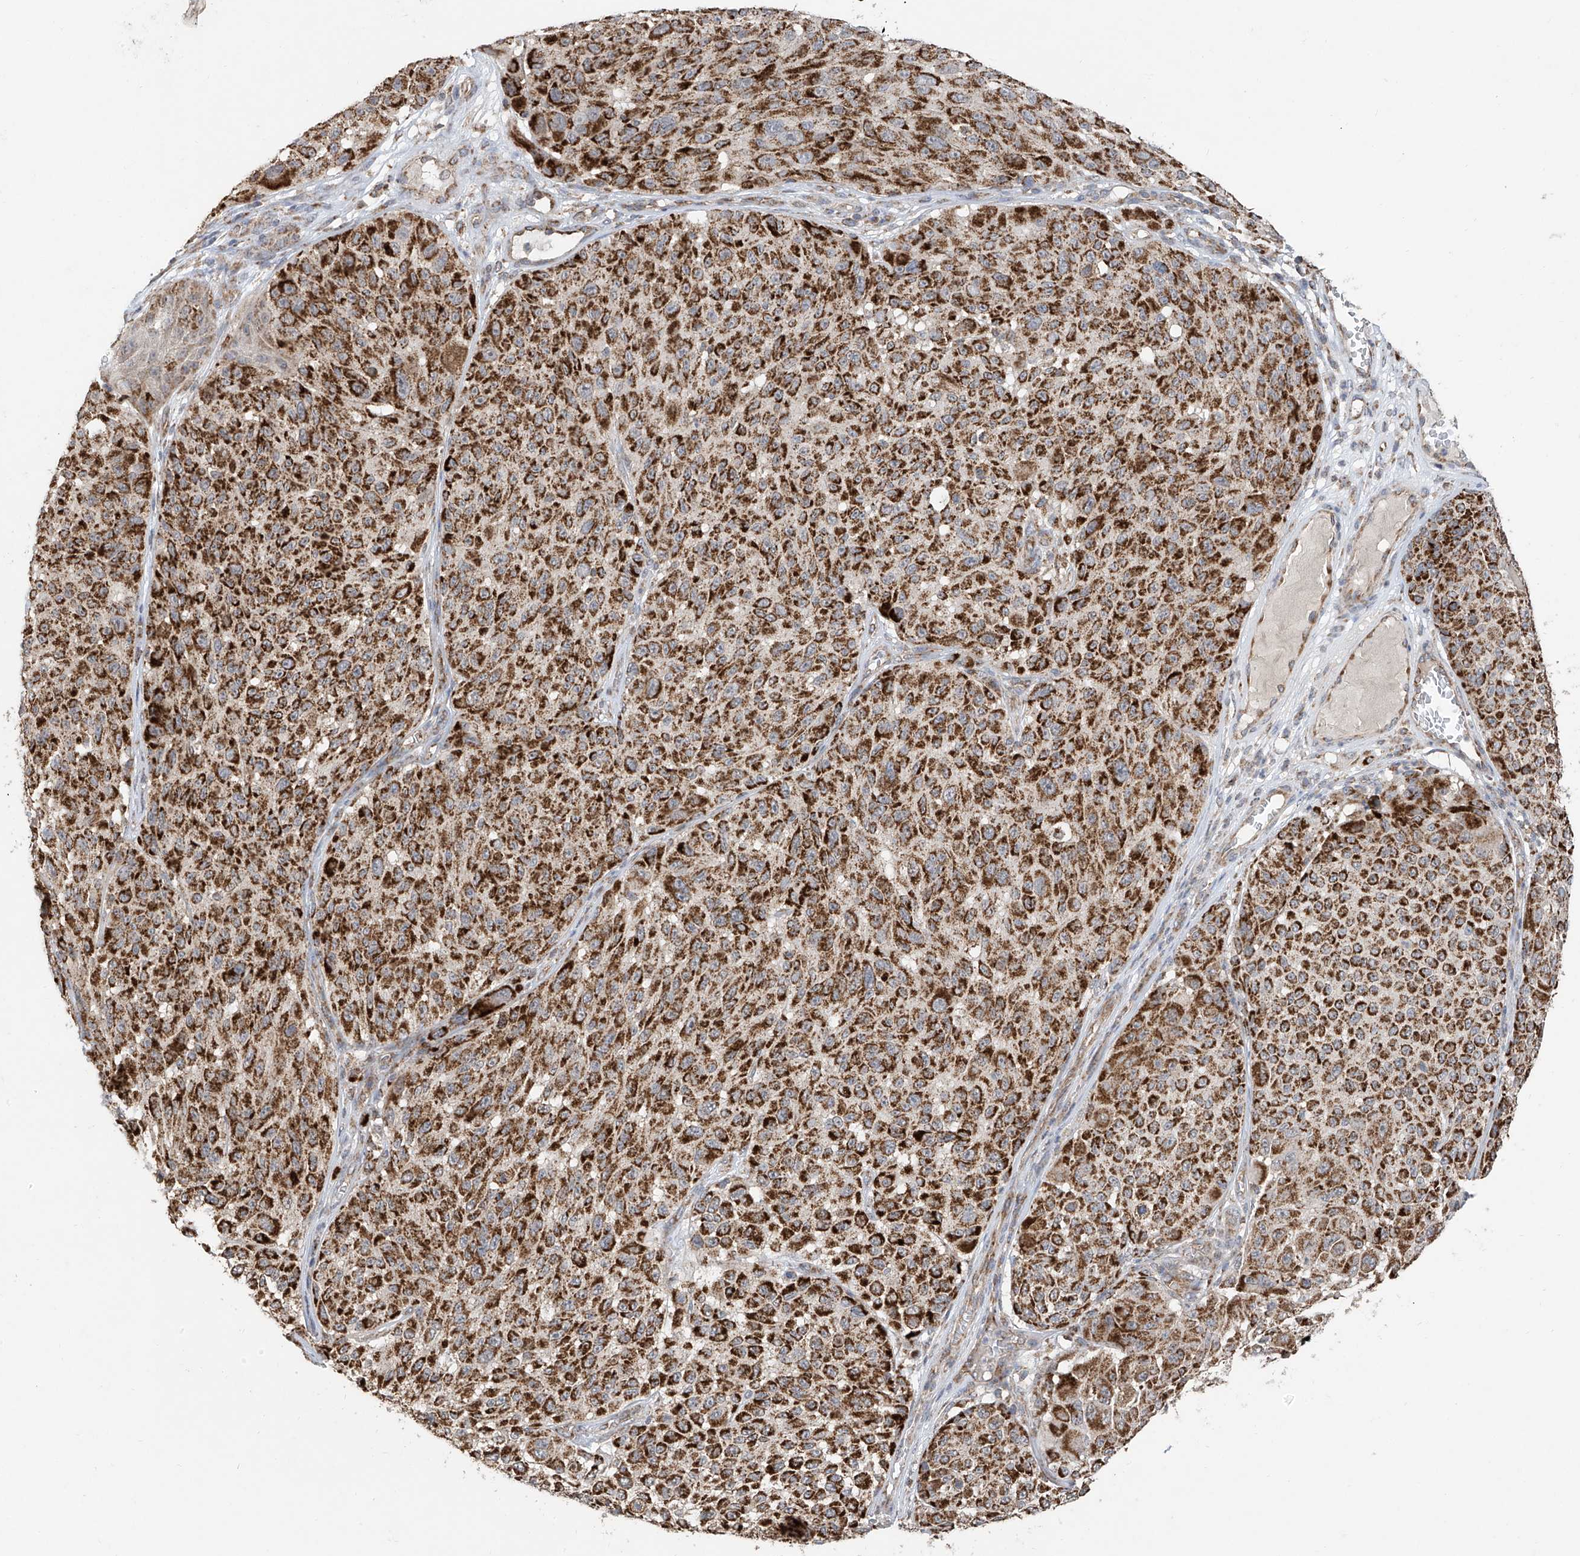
{"staining": {"intensity": "strong", "quantity": ">75%", "location": "cytoplasmic/membranous"}, "tissue": "melanoma", "cell_type": "Tumor cells", "image_type": "cancer", "snomed": [{"axis": "morphology", "description": "Malignant melanoma, NOS"}, {"axis": "topography", "description": "Skin"}], "caption": "Immunohistochemical staining of human malignant melanoma reveals strong cytoplasmic/membranous protein expression in approximately >75% of tumor cells. (brown staining indicates protein expression, while blue staining denotes nuclei).", "gene": "UQCC1", "patient": {"sex": "male", "age": 83}}